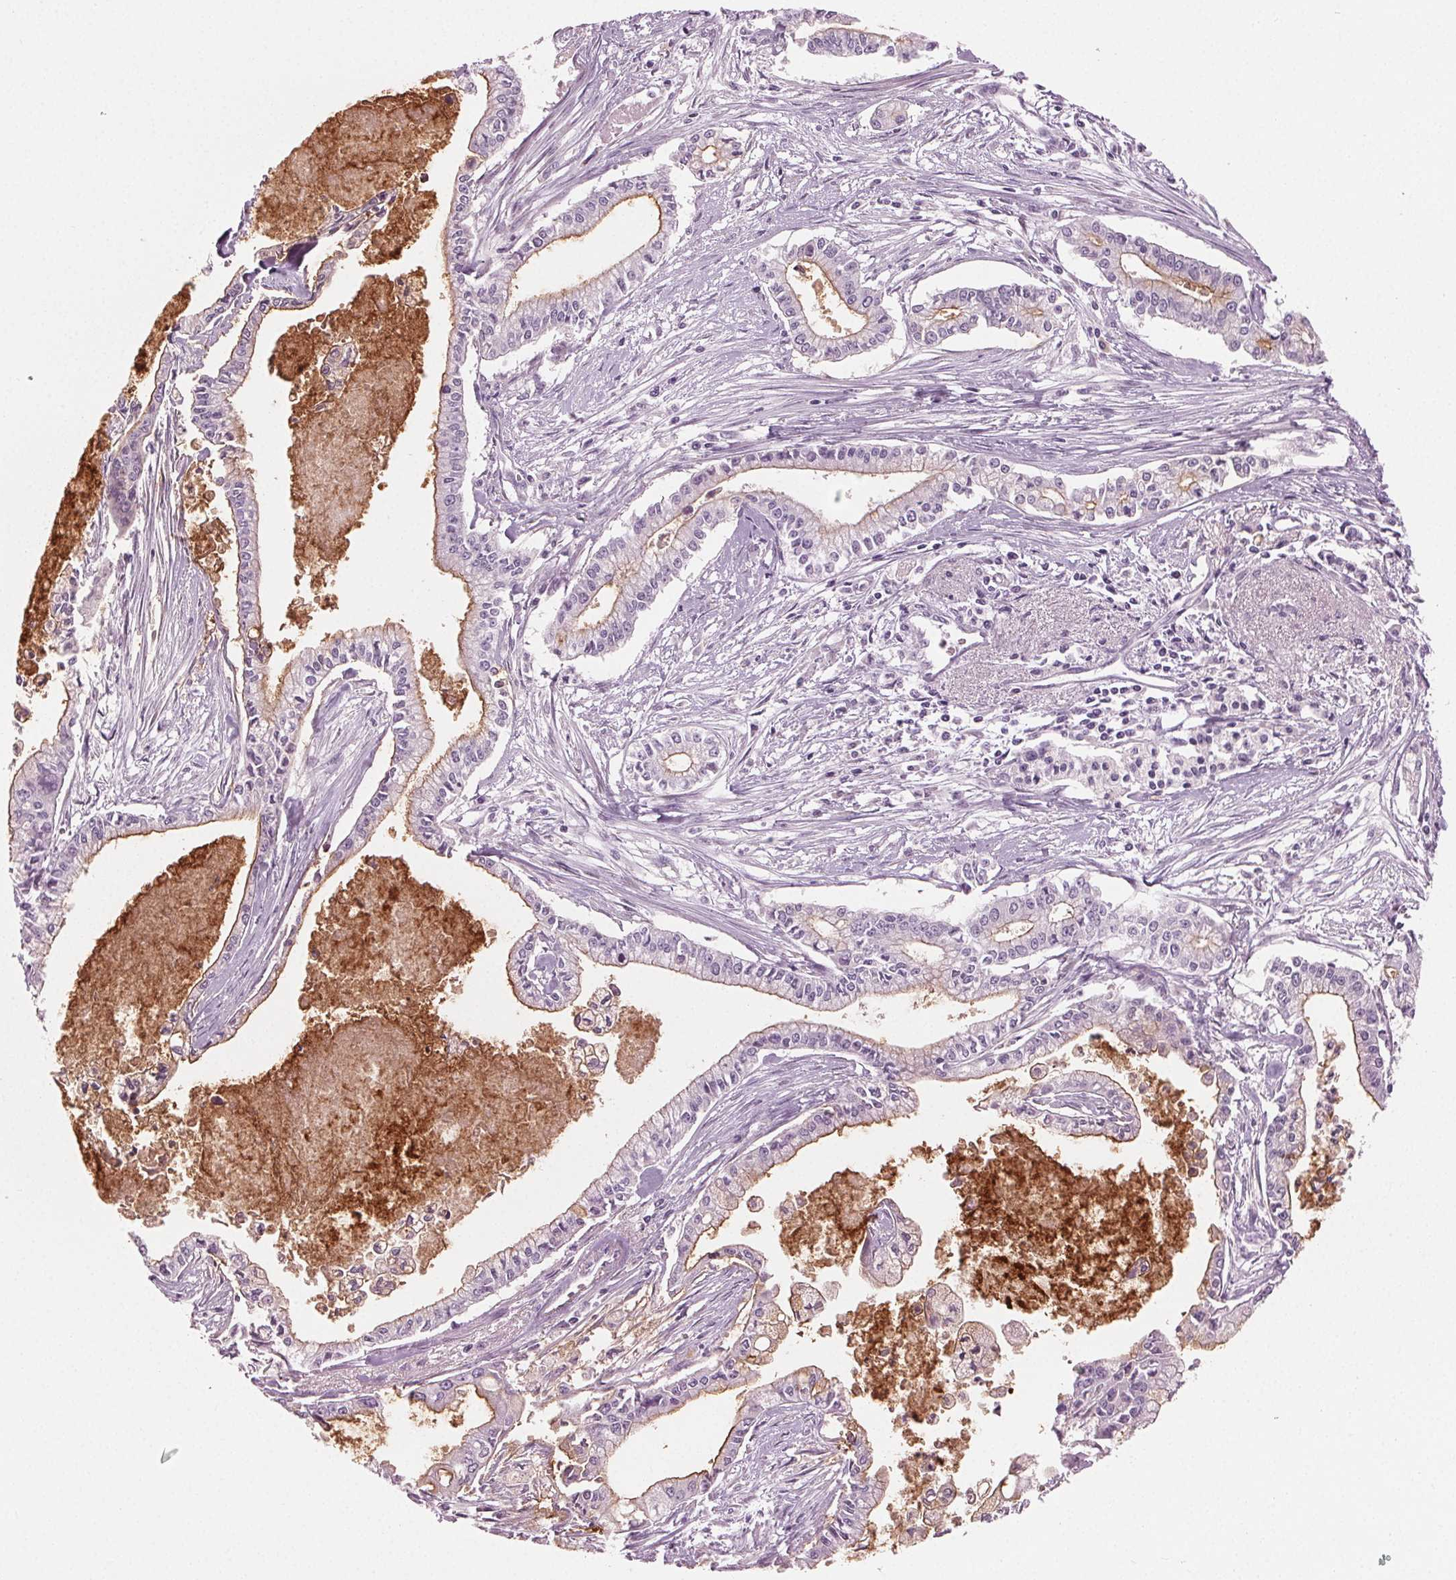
{"staining": {"intensity": "moderate", "quantity": "<25%", "location": "cytoplasmic/membranous"}, "tissue": "pancreatic cancer", "cell_type": "Tumor cells", "image_type": "cancer", "snomed": [{"axis": "morphology", "description": "Adenocarcinoma, NOS"}, {"axis": "topography", "description": "Pancreas"}], "caption": "Immunohistochemistry (IHC) photomicrograph of adenocarcinoma (pancreatic) stained for a protein (brown), which shows low levels of moderate cytoplasmic/membranous positivity in approximately <25% of tumor cells.", "gene": "PRAP1", "patient": {"sex": "female", "age": 65}}